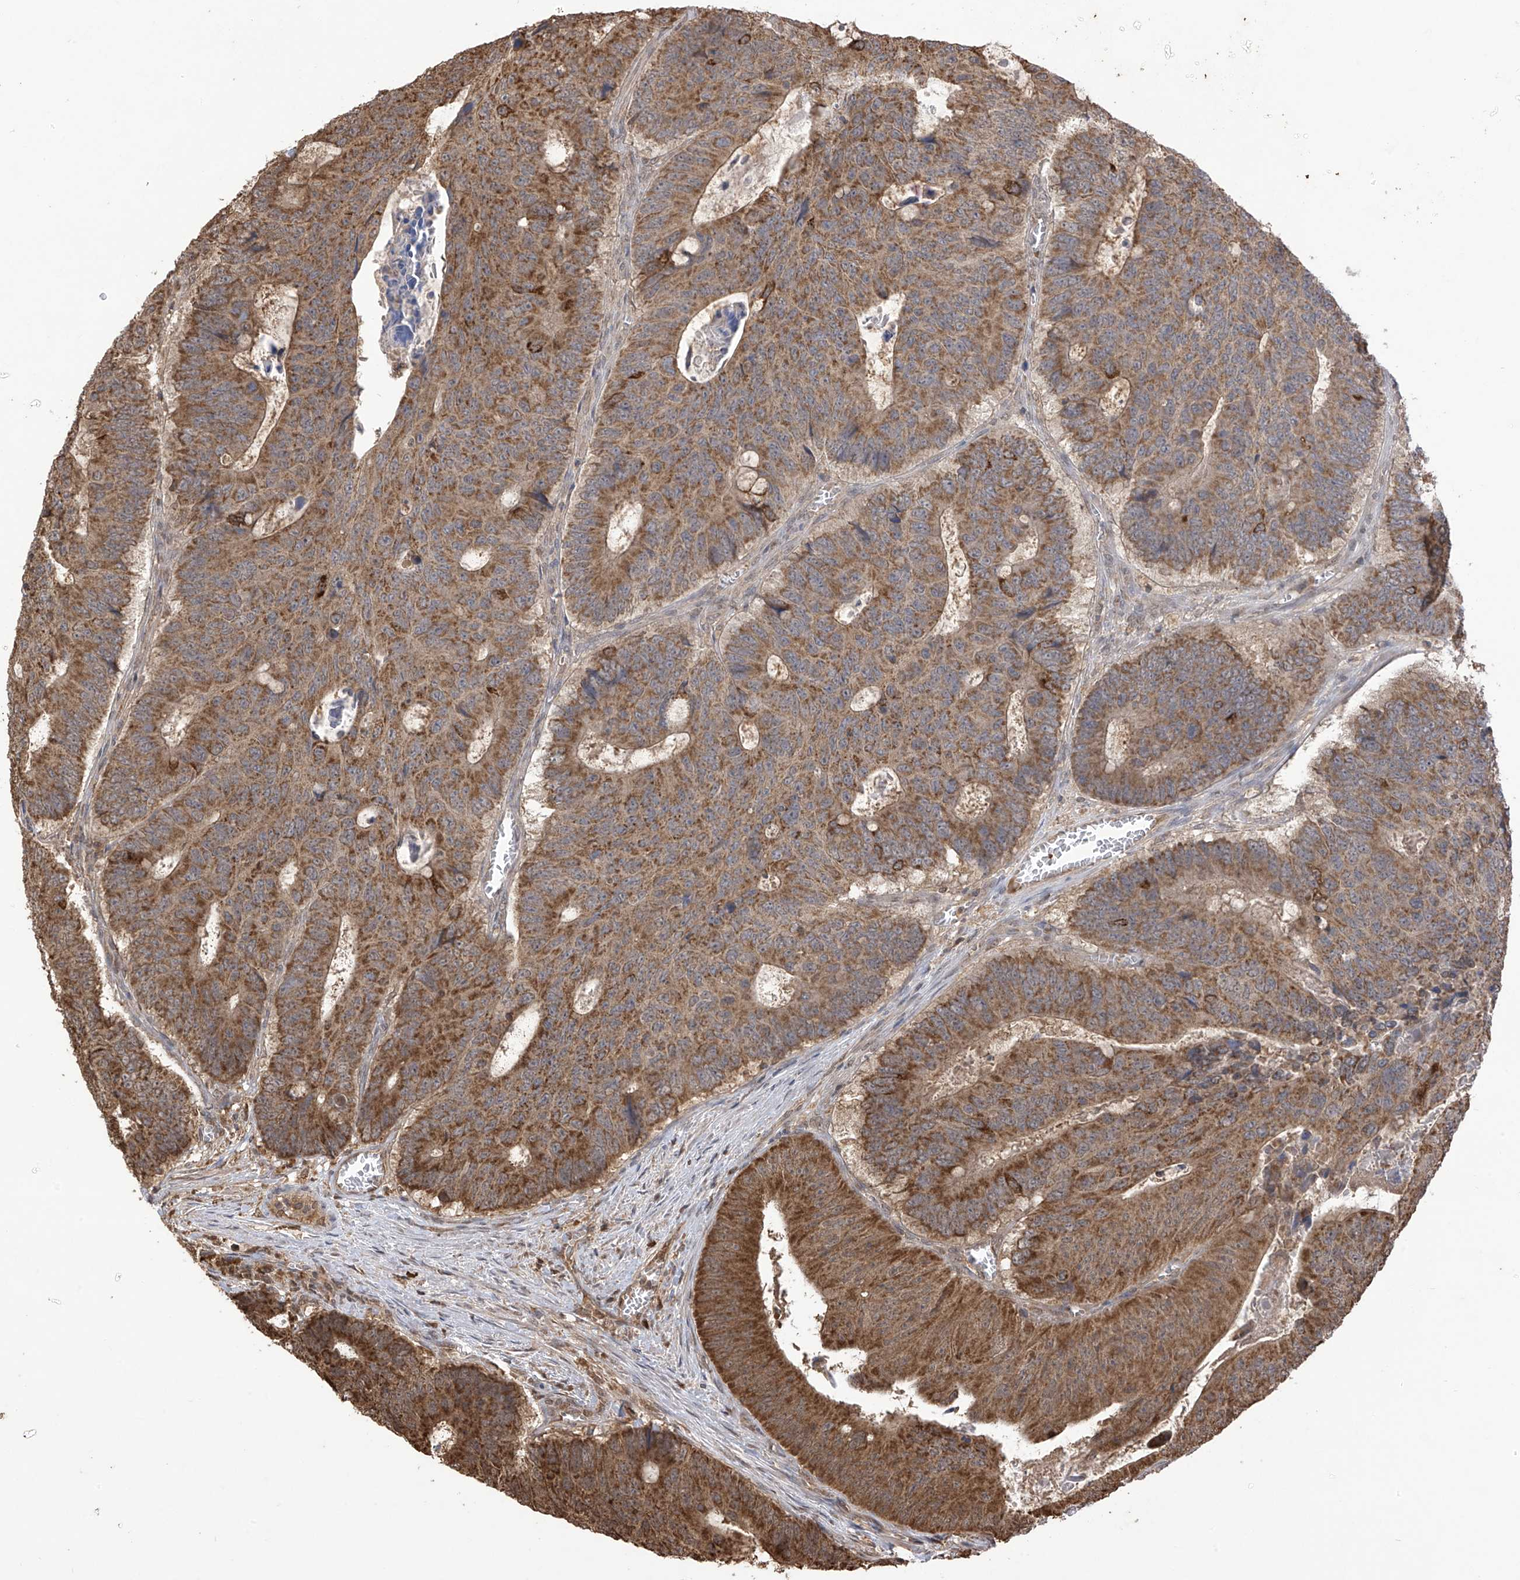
{"staining": {"intensity": "strong", "quantity": ">75%", "location": "cytoplasmic/membranous"}, "tissue": "colorectal cancer", "cell_type": "Tumor cells", "image_type": "cancer", "snomed": [{"axis": "morphology", "description": "Adenocarcinoma, NOS"}, {"axis": "topography", "description": "Colon"}], "caption": "Brown immunohistochemical staining in colorectal cancer (adenocarcinoma) displays strong cytoplasmic/membranous expression in about >75% of tumor cells. The staining was performed using DAB to visualize the protein expression in brown, while the nuclei were stained in blue with hematoxylin (Magnification: 20x).", "gene": "PNPT1", "patient": {"sex": "male", "age": 87}}